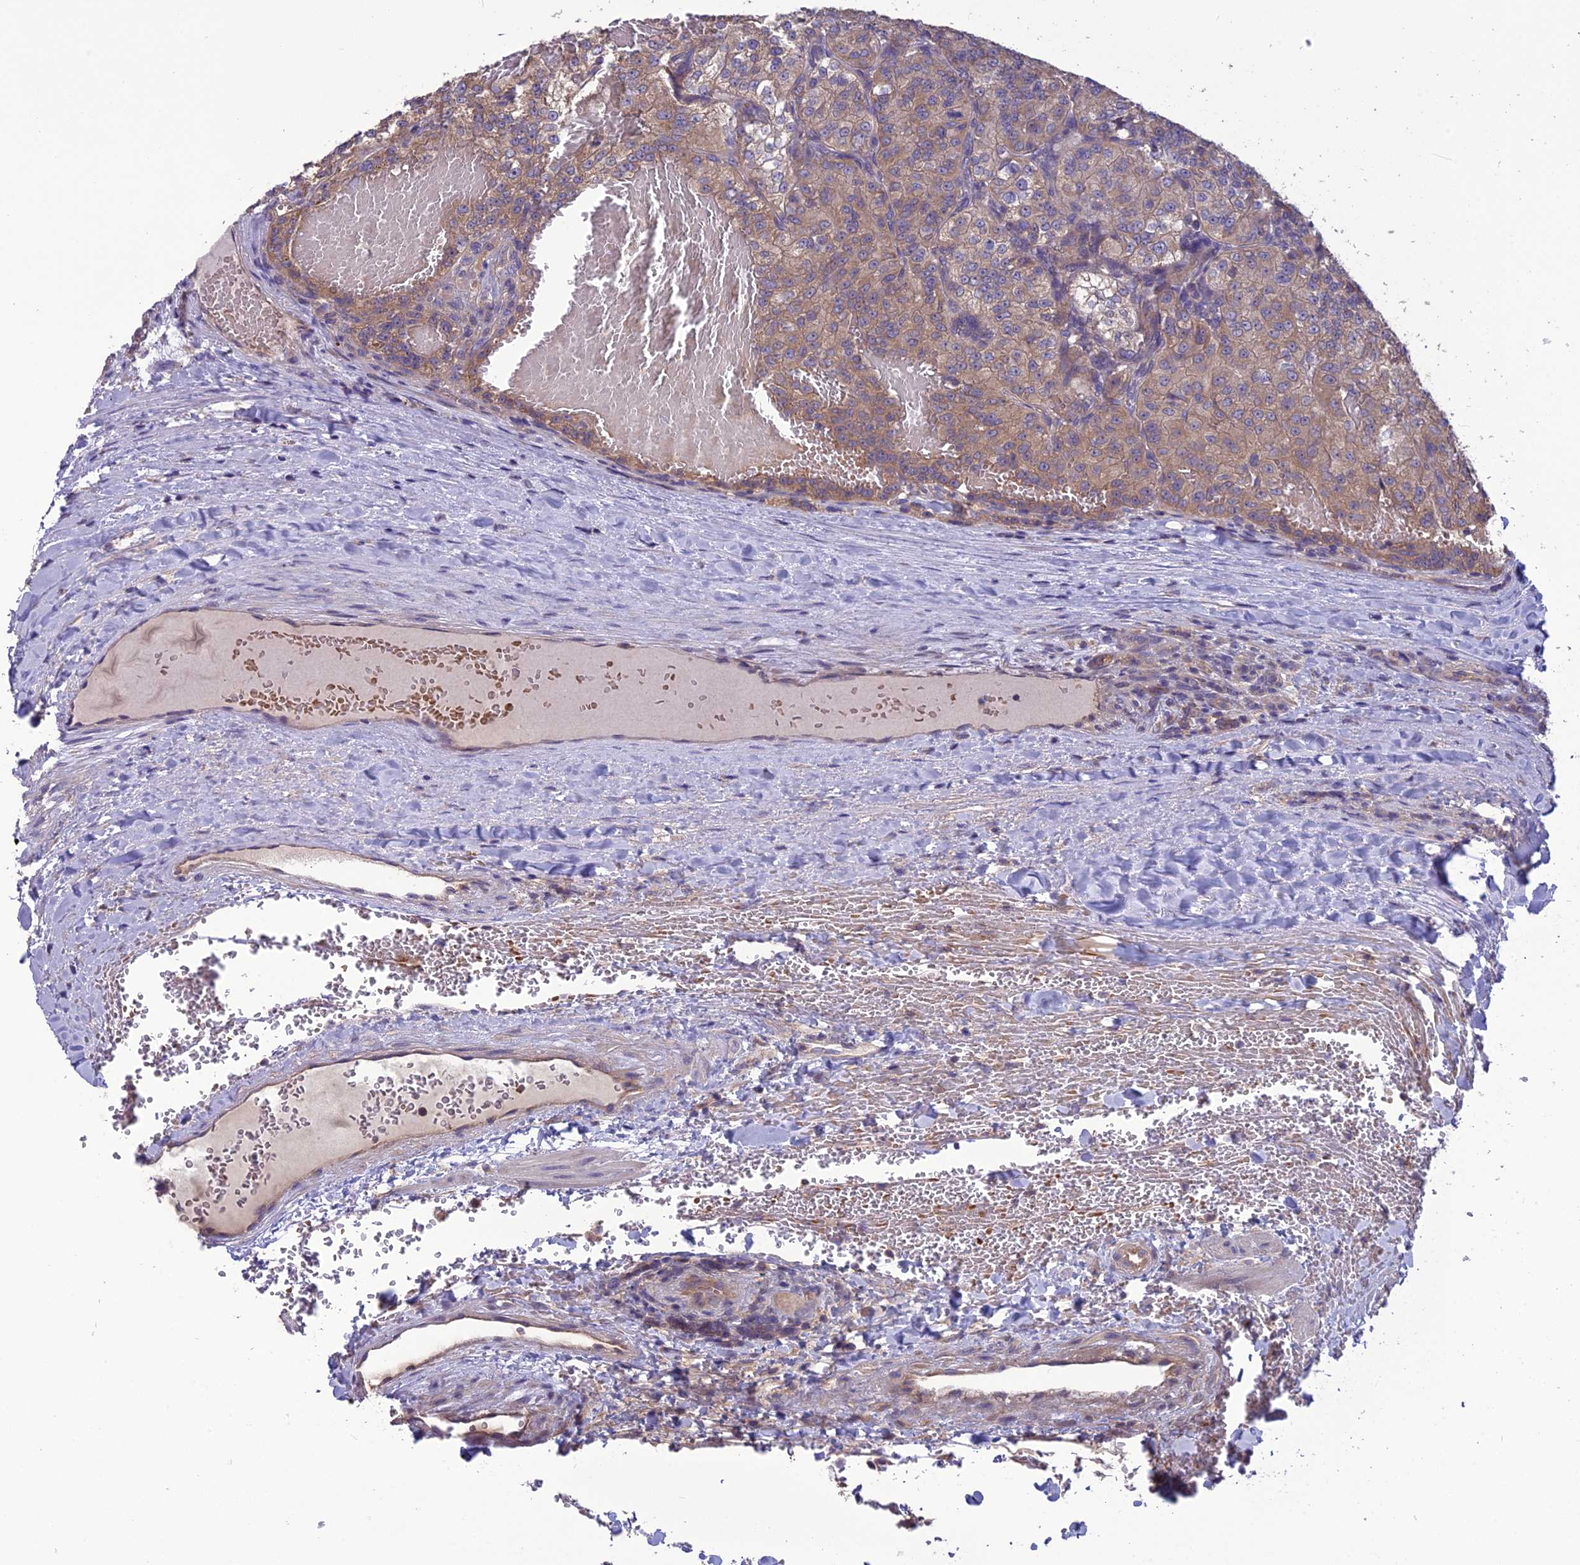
{"staining": {"intensity": "moderate", "quantity": "<25%", "location": "cytoplasmic/membranous"}, "tissue": "renal cancer", "cell_type": "Tumor cells", "image_type": "cancer", "snomed": [{"axis": "morphology", "description": "Adenocarcinoma, NOS"}, {"axis": "topography", "description": "Kidney"}], "caption": "The immunohistochemical stain shows moderate cytoplasmic/membranous staining in tumor cells of renal cancer (adenocarcinoma) tissue.", "gene": "PSMF1", "patient": {"sex": "female", "age": 63}}